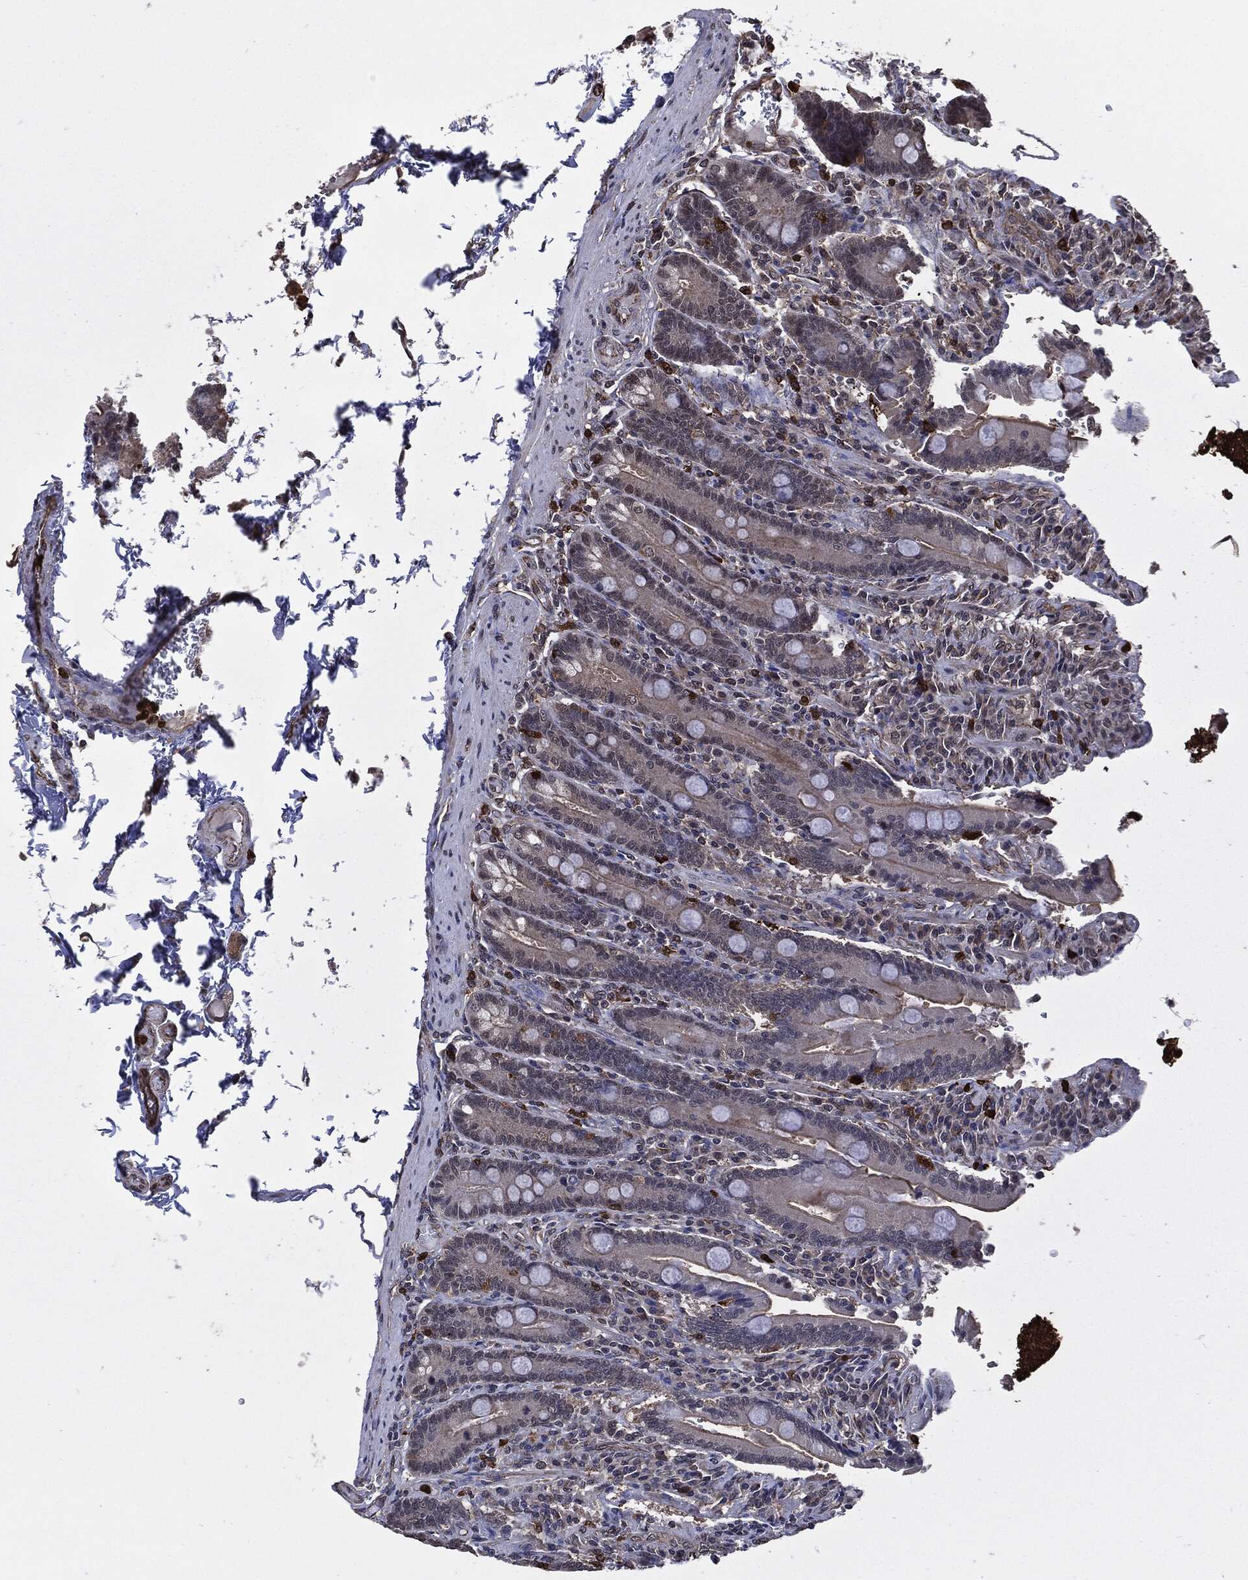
{"staining": {"intensity": "moderate", "quantity": "<25%", "location": "cytoplasmic/membranous"}, "tissue": "duodenum", "cell_type": "Glandular cells", "image_type": "normal", "snomed": [{"axis": "morphology", "description": "Normal tissue, NOS"}, {"axis": "topography", "description": "Duodenum"}], "caption": "Protein staining reveals moderate cytoplasmic/membranous staining in about <25% of glandular cells in unremarkable duodenum. (Brightfield microscopy of DAB IHC at high magnification).", "gene": "S100A9", "patient": {"sex": "female", "age": 62}}